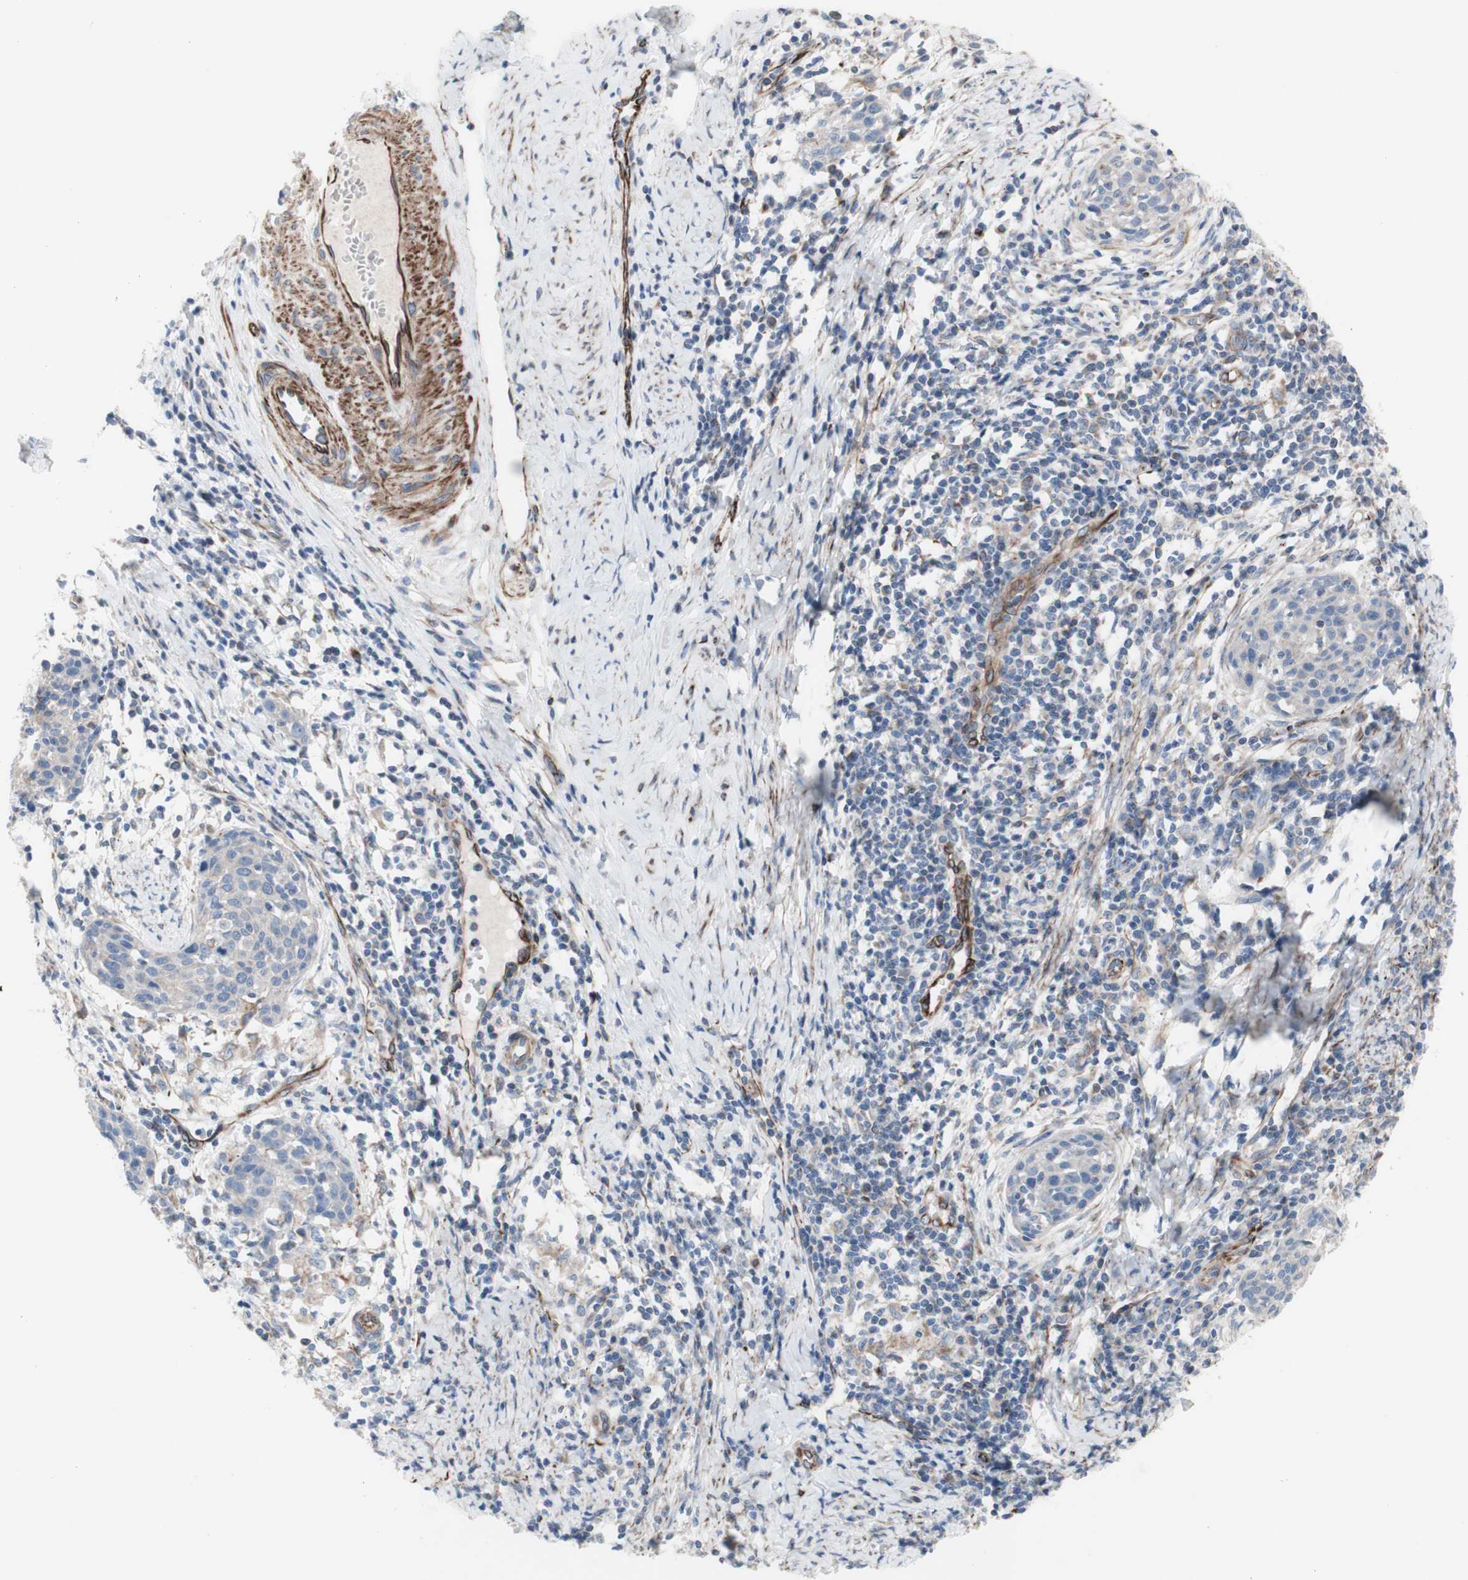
{"staining": {"intensity": "negative", "quantity": "none", "location": "none"}, "tissue": "cervical cancer", "cell_type": "Tumor cells", "image_type": "cancer", "snomed": [{"axis": "morphology", "description": "Squamous cell carcinoma, NOS"}, {"axis": "topography", "description": "Cervix"}], "caption": "A histopathology image of human squamous cell carcinoma (cervical) is negative for staining in tumor cells.", "gene": "AGPAT5", "patient": {"sex": "female", "age": 38}}